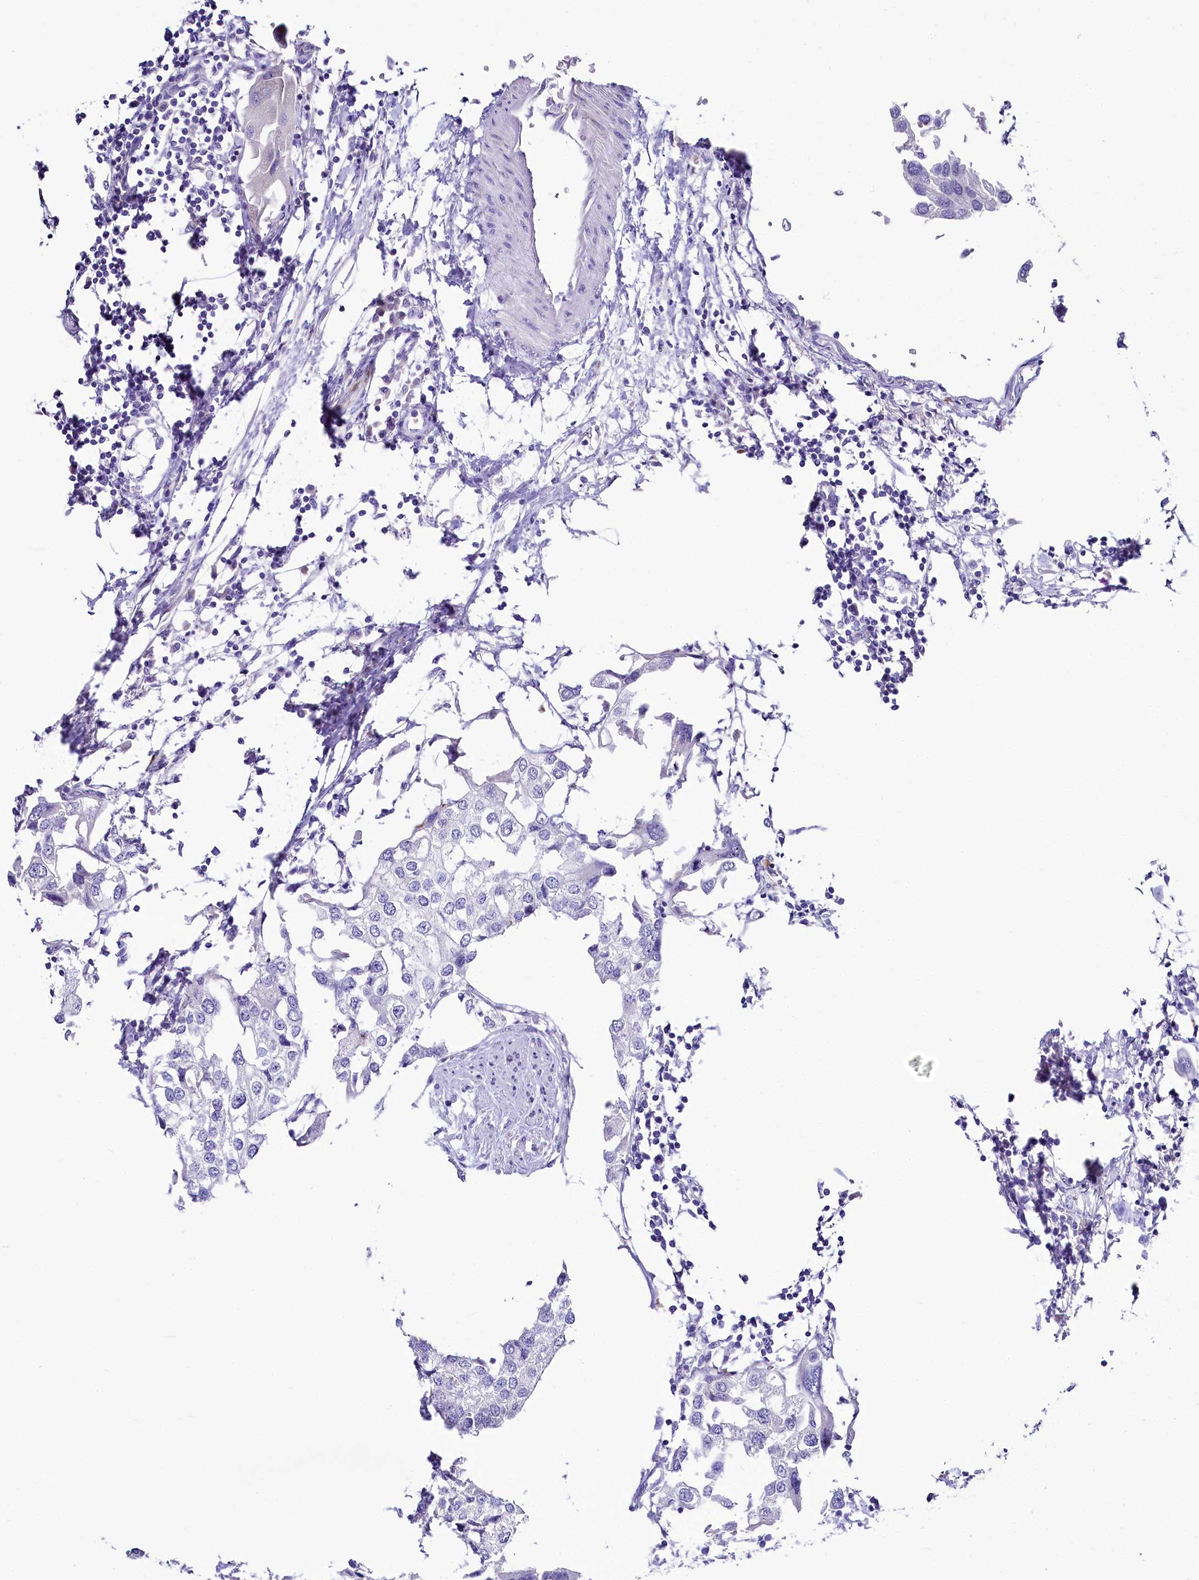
{"staining": {"intensity": "negative", "quantity": "none", "location": "none"}, "tissue": "urothelial cancer", "cell_type": "Tumor cells", "image_type": "cancer", "snomed": [{"axis": "morphology", "description": "Urothelial carcinoma, High grade"}, {"axis": "topography", "description": "Urinary bladder"}], "caption": "Micrograph shows no protein staining in tumor cells of urothelial cancer tissue.", "gene": "SH3TC2", "patient": {"sex": "male", "age": 64}}